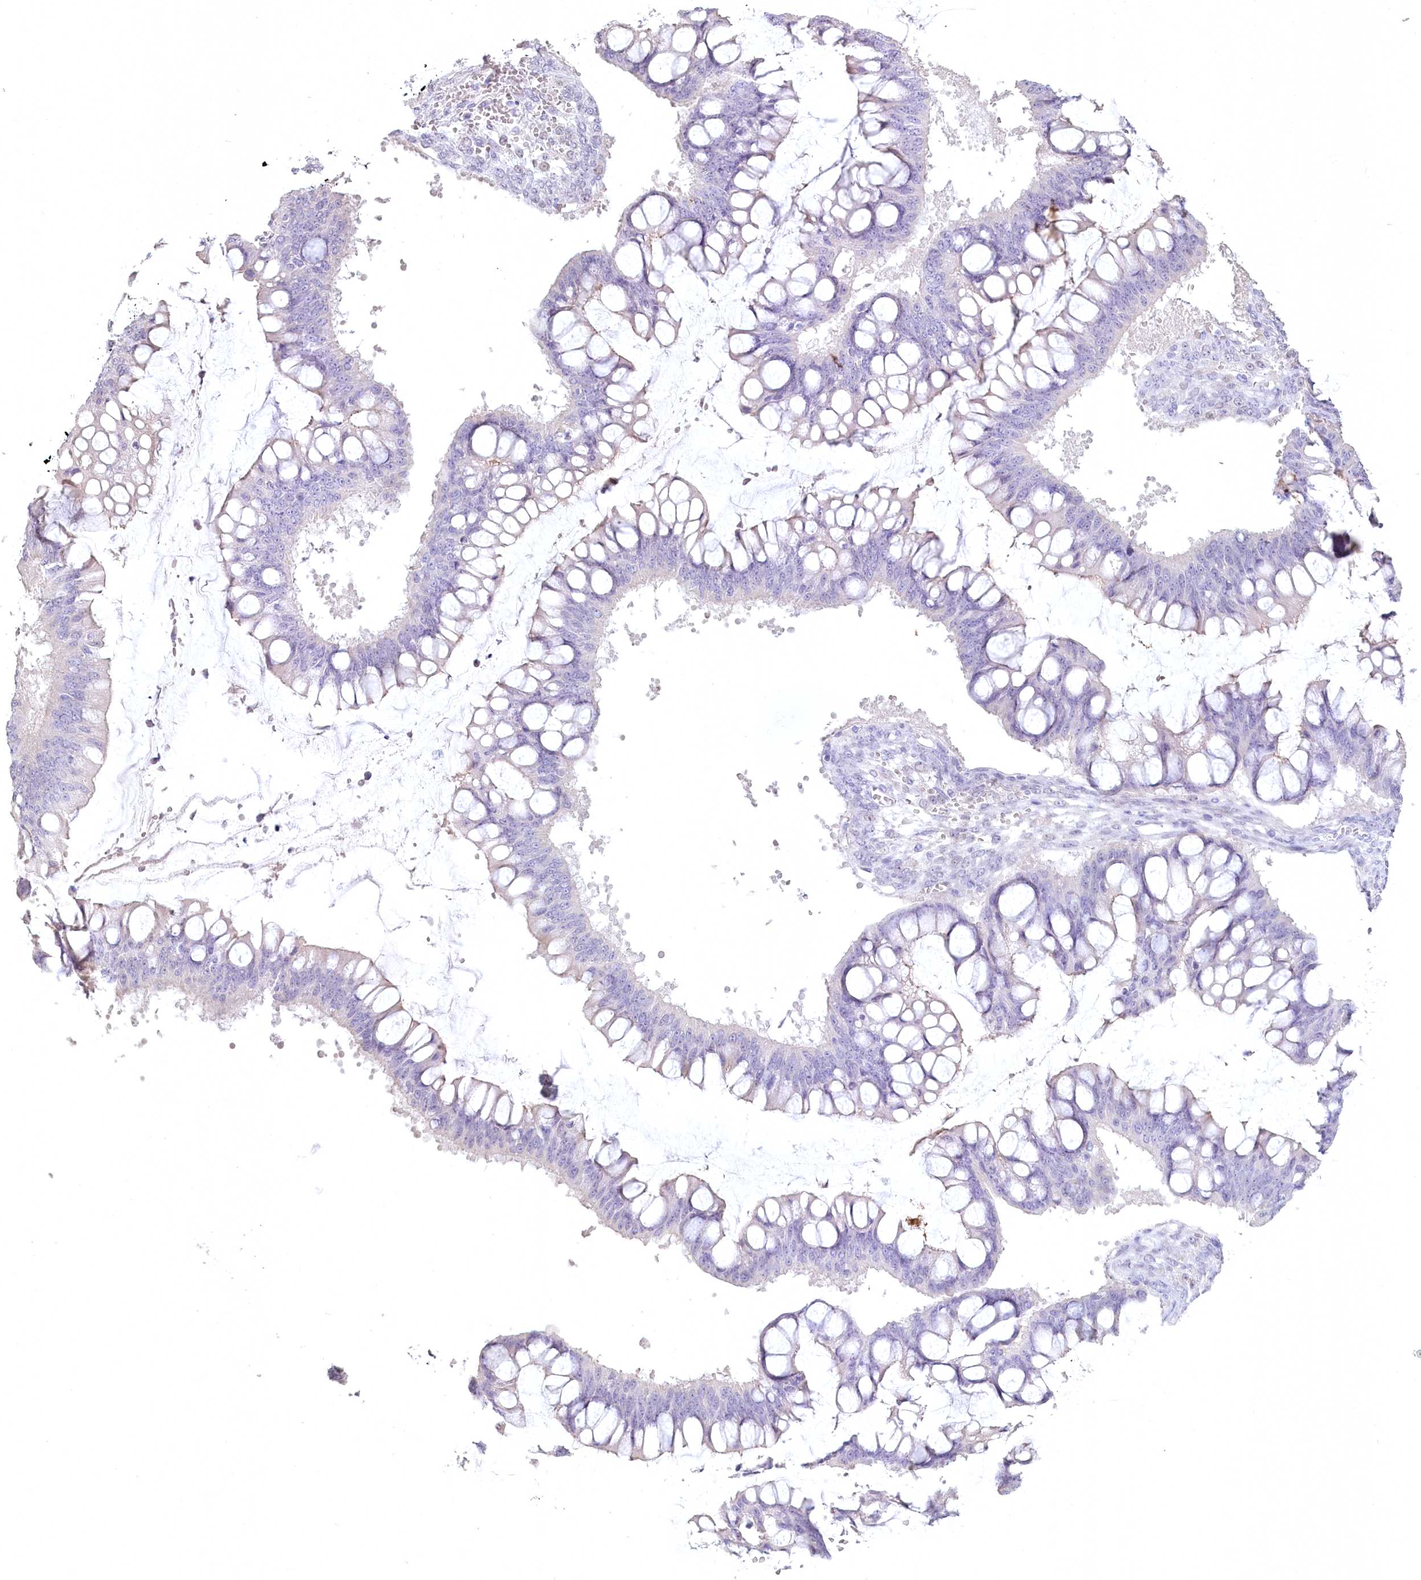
{"staining": {"intensity": "negative", "quantity": "none", "location": "none"}, "tissue": "ovarian cancer", "cell_type": "Tumor cells", "image_type": "cancer", "snomed": [{"axis": "morphology", "description": "Cystadenocarcinoma, mucinous, NOS"}, {"axis": "topography", "description": "Ovary"}], "caption": "Ovarian cancer (mucinous cystadenocarcinoma) stained for a protein using IHC reveals no staining tumor cells.", "gene": "USP11", "patient": {"sex": "female", "age": 73}}